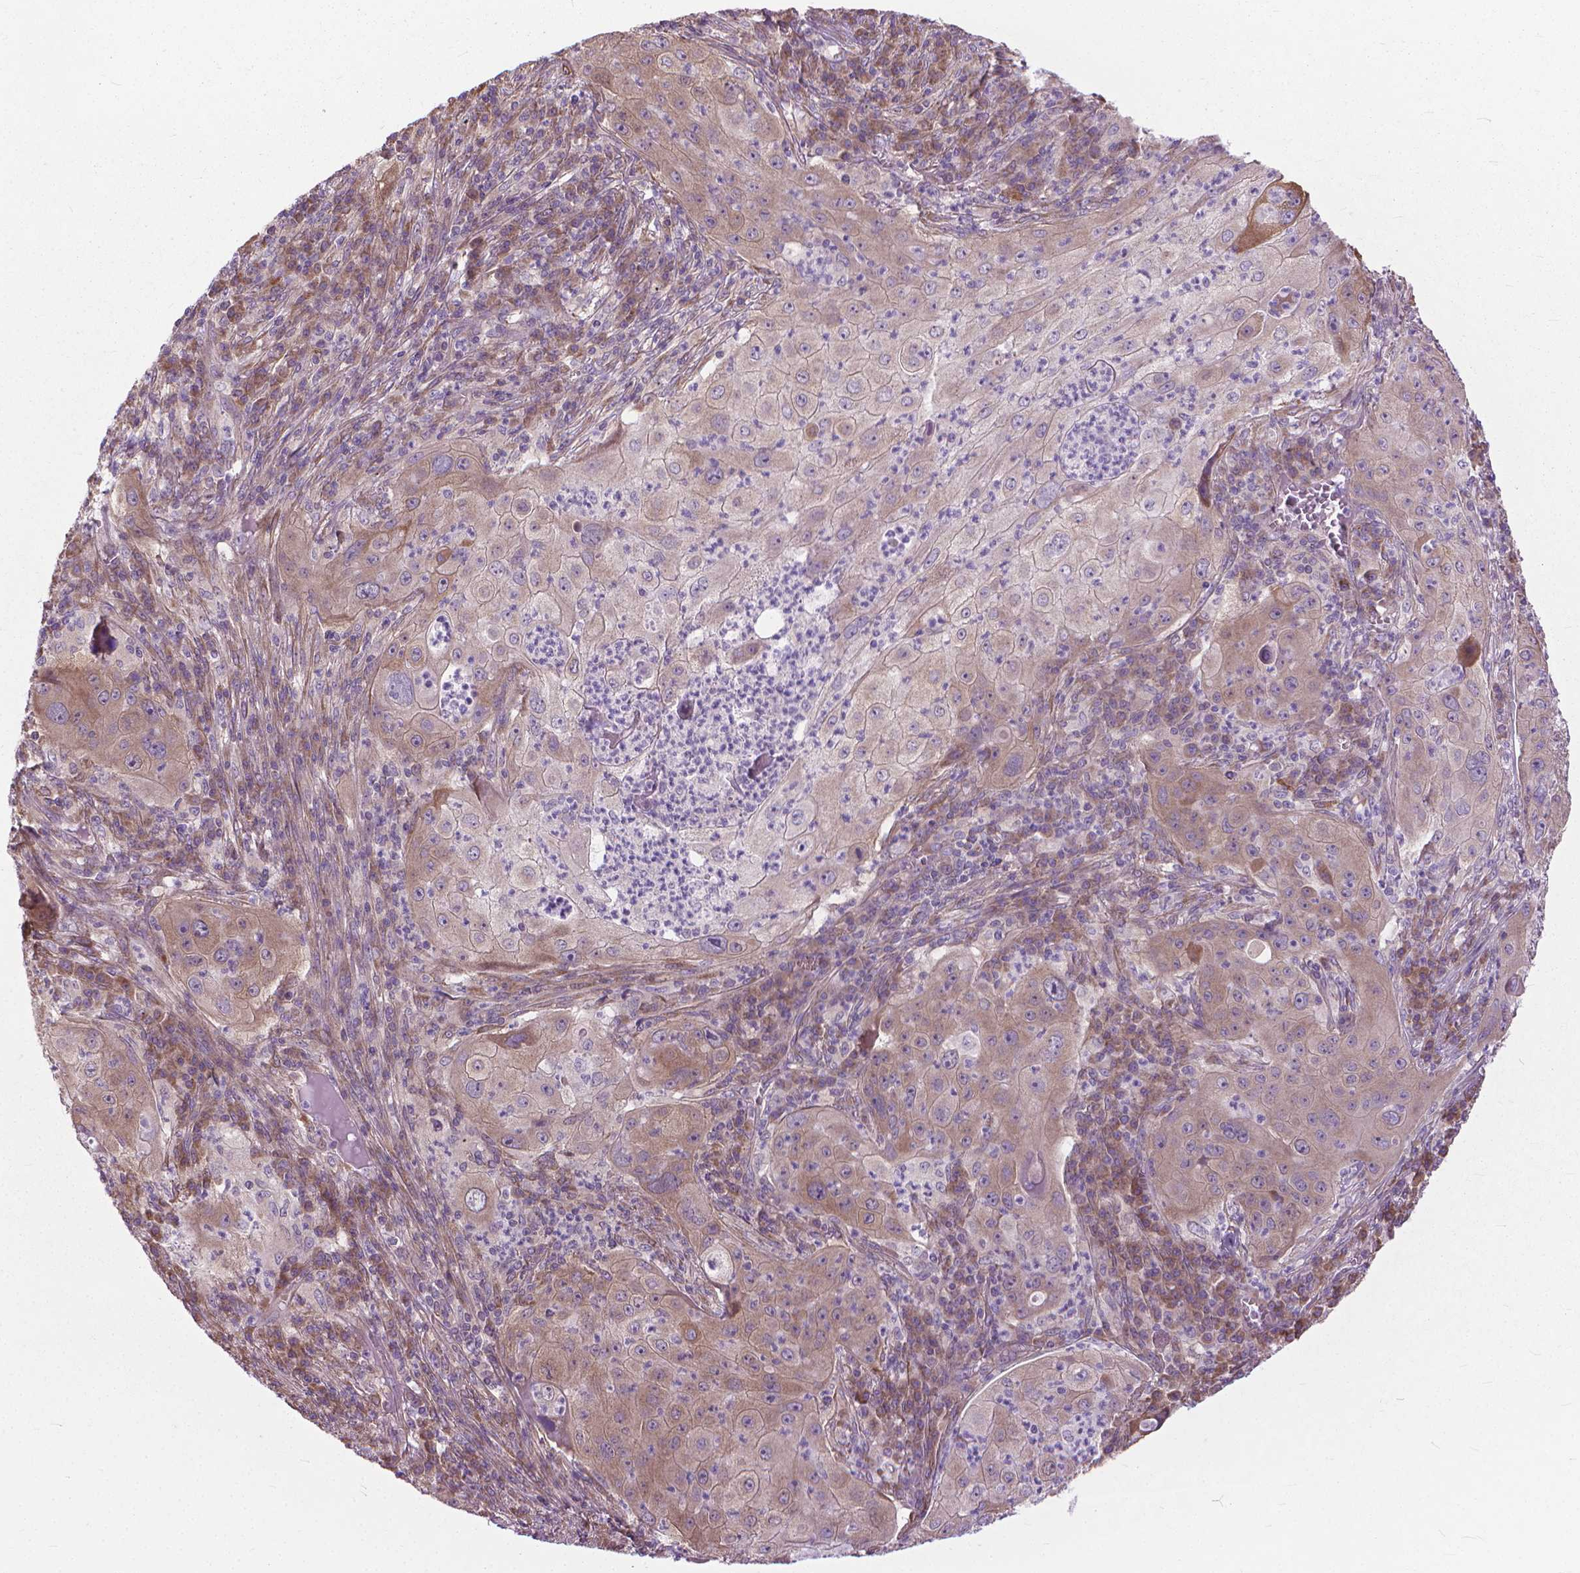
{"staining": {"intensity": "weak", "quantity": ">75%", "location": "cytoplasmic/membranous"}, "tissue": "lung cancer", "cell_type": "Tumor cells", "image_type": "cancer", "snomed": [{"axis": "morphology", "description": "Squamous cell carcinoma, NOS"}, {"axis": "topography", "description": "Lung"}], "caption": "Human lung cancer stained with a brown dye displays weak cytoplasmic/membranous positive positivity in approximately >75% of tumor cells.", "gene": "NUDT1", "patient": {"sex": "female", "age": 59}}